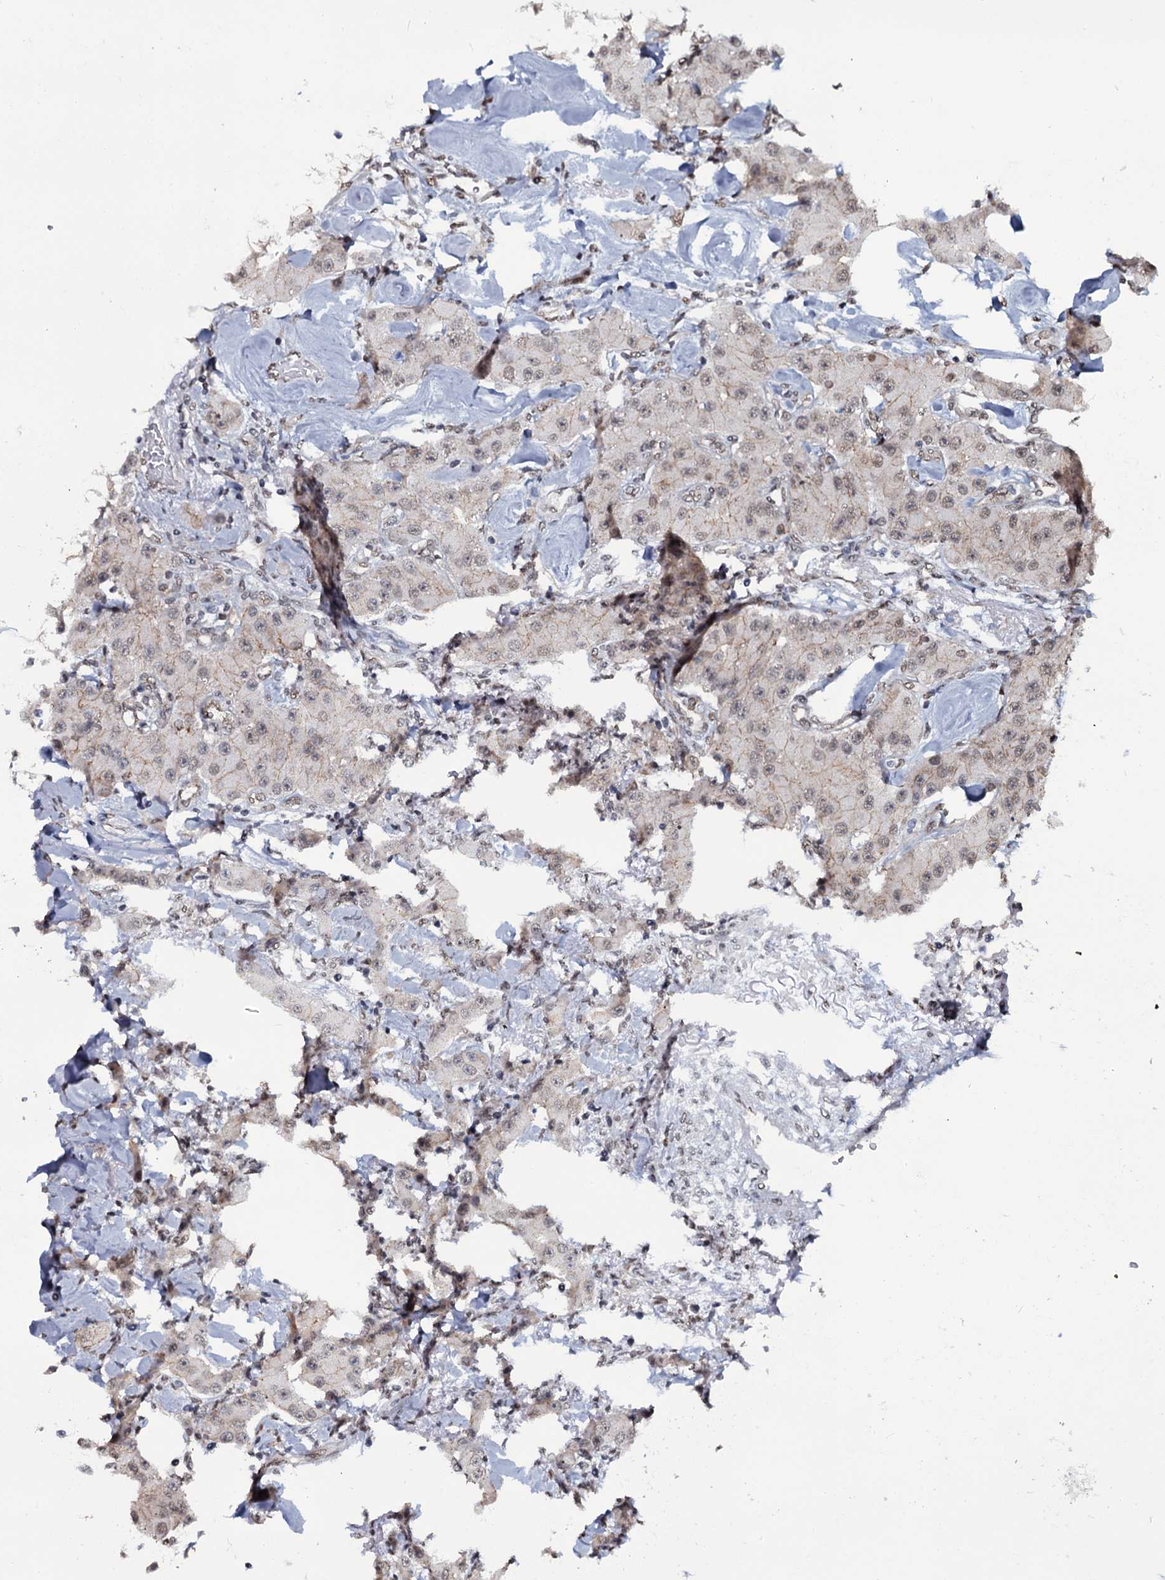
{"staining": {"intensity": "weak", "quantity": "25%-75%", "location": "cytoplasmic/membranous,nuclear"}, "tissue": "carcinoid", "cell_type": "Tumor cells", "image_type": "cancer", "snomed": [{"axis": "morphology", "description": "Carcinoid, malignant, NOS"}, {"axis": "topography", "description": "Pancreas"}], "caption": "The immunohistochemical stain highlights weak cytoplasmic/membranous and nuclear expression in tumor cells of carcinoid (malignant) tissue. Using DAB (3,3'-diaminobenzidine) (brown) and hematoxylin (blue) stains, captured at high magnification using brightfield microscopy.", "gene": "SH2D4B", "patient": {"sex": "male", "age": 41}}